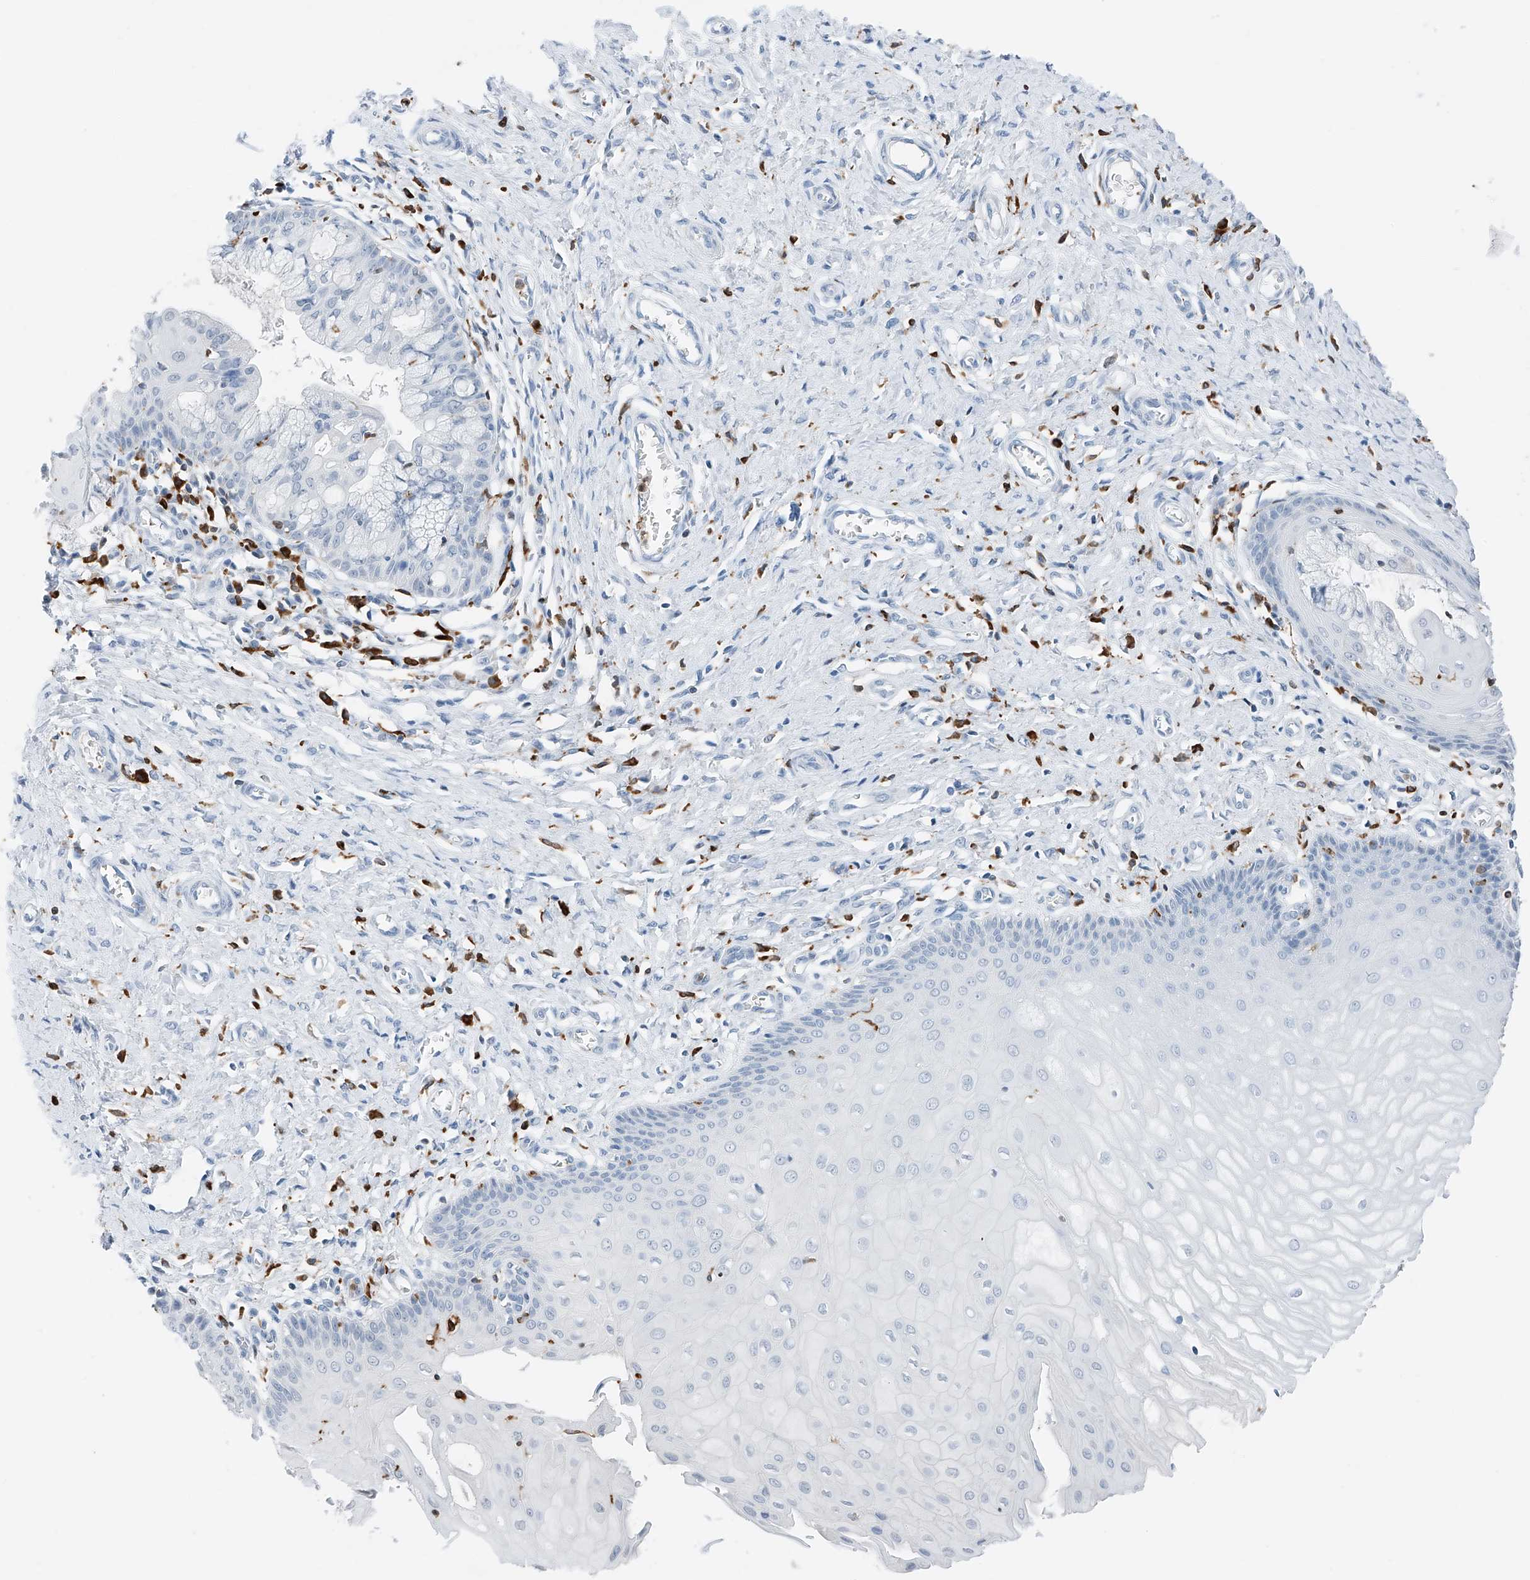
{"staining": {"intensity": "negative", "quantity": "none", "location": "none"}, "tissue": "cervix", "cell_type": "Glandular cells", "image_type": "normal", "snomed": [{"axis": "morphology", "description": "Normal tissue, NOS"}, {"axis": "topography", "description": "Cervix"}], "caption": "Immunohistochemistry (IHC) of unremarkable human cervix reveals no staining in glandular cells.", "gene": "TBXAS1", "patient": {"sex": "female", "age": 55}}